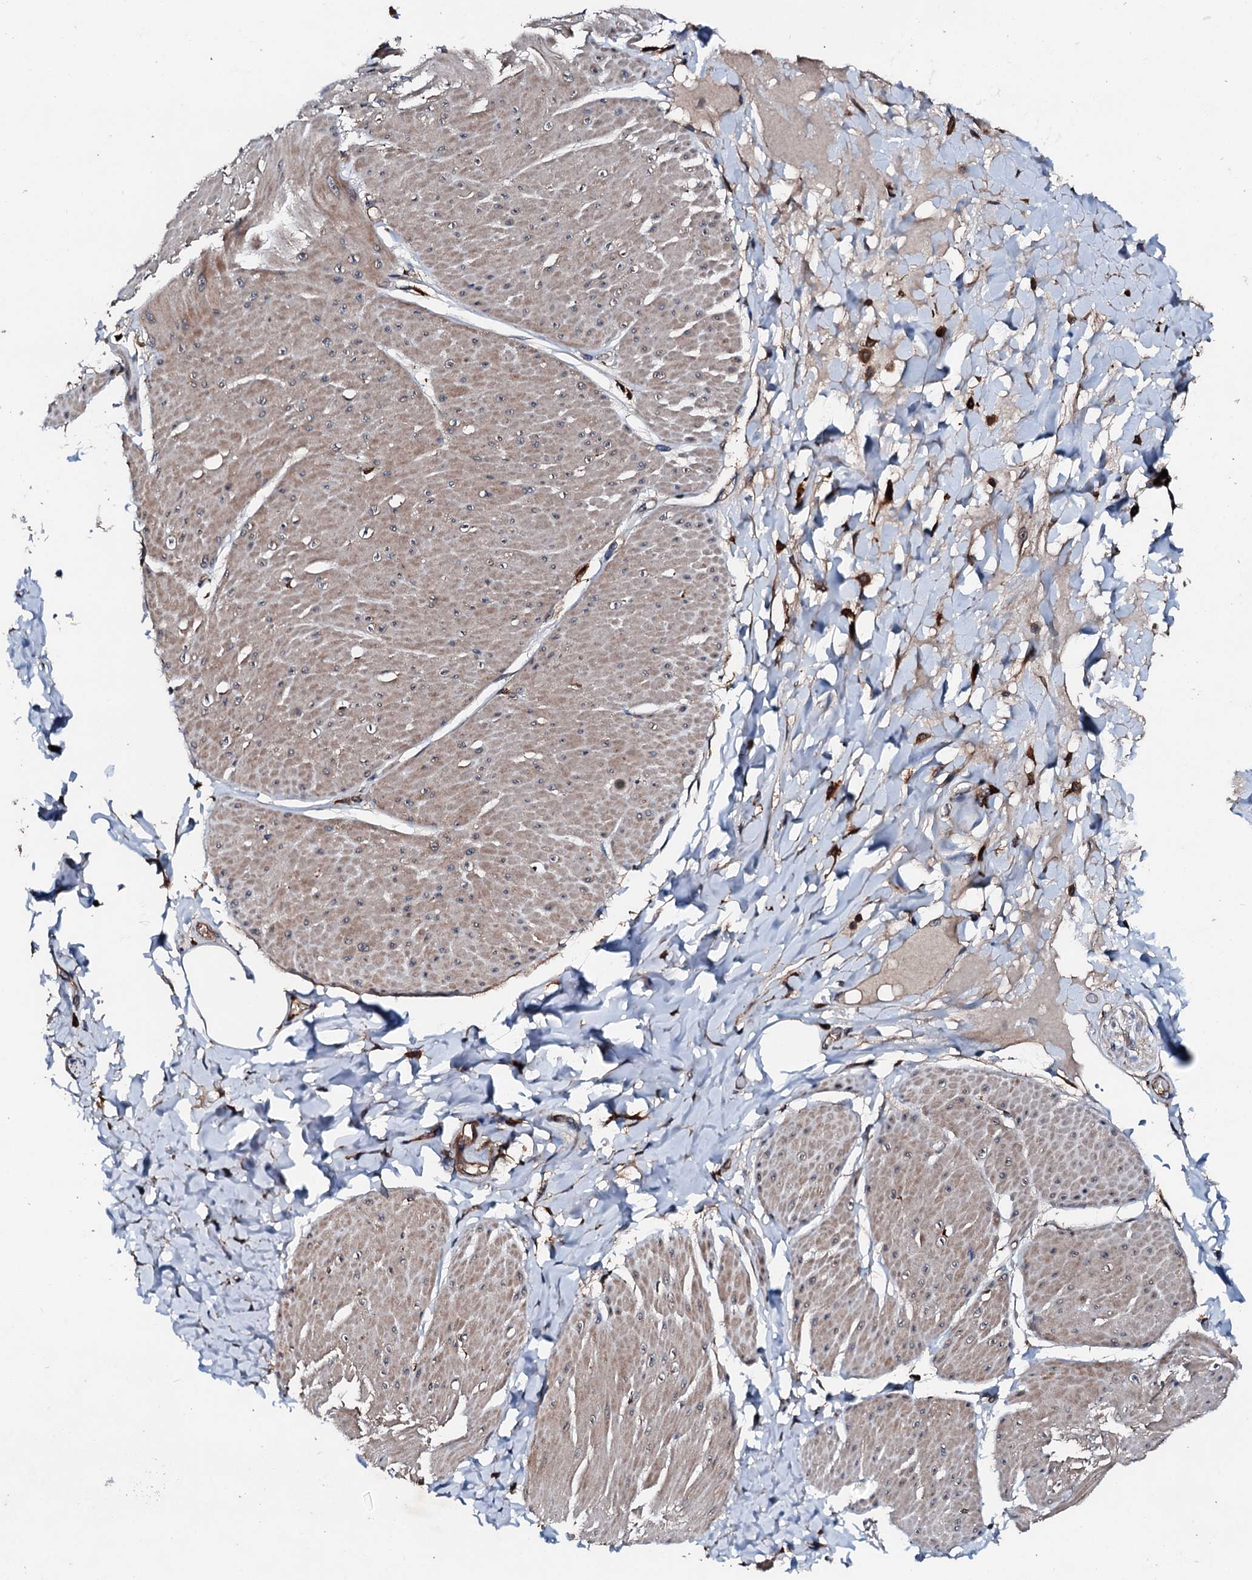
{"staining": {"intensity": "weak", "quantity": ">75%", "location": "cytoplasmic/membranous"}, "tissue": "smooth muscle", "cell_type": "Smooth muscle cells", "image_type": "normal", "snomed": [{"axis": "morphology", "description": "Urothelial carcinoma, High grade"}, {"axis": "topography", "description": "Urinary bladder"}], "caption": "Protein expression analysis of benign human smooth muscle reveals weak cytoplasmic/membranous positivity in about >75% of smooth muscle cells.", "gene": "FGD4", "patient": {"sex": "male", "age": 46}}